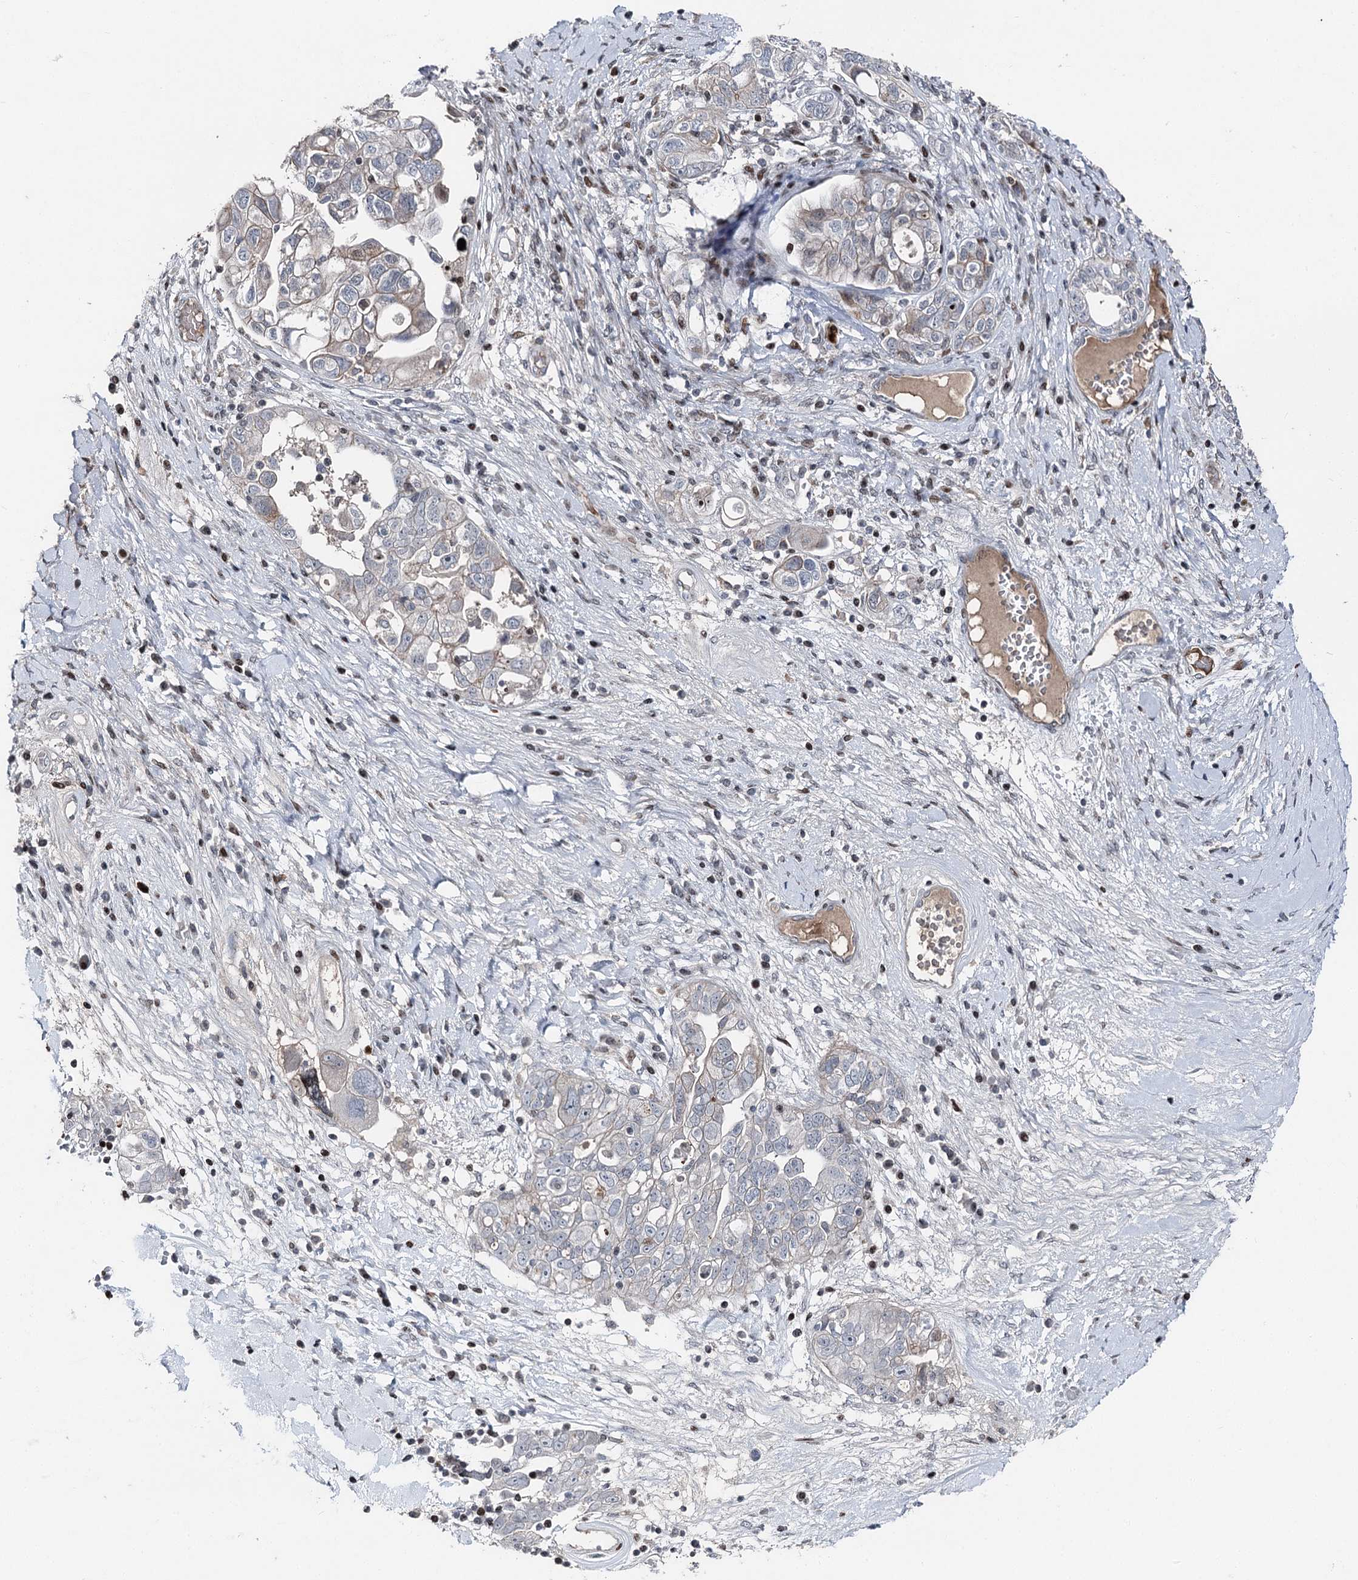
{"staining": {"intensity": "negative", "quantity": "none", "location": "none"}, "tissue": "ovarian cancer", "cell_type": "Tumor cells", "image_type": "cancer", "snomed": [{"axis": "morphology", "description": "Carcinoma, NOS"}, {"axis": "morphology", "description": "Cystadenocarcinoma, serous, NOS"}, {"axis": "topography", "description": "Ovary"}], "caption": "Micrograph shows no protein expression in tumor cells of ovarian carcinoma tissue.", "gene": "ITFG2", "patient": {"sex": "female", "age": 69}}